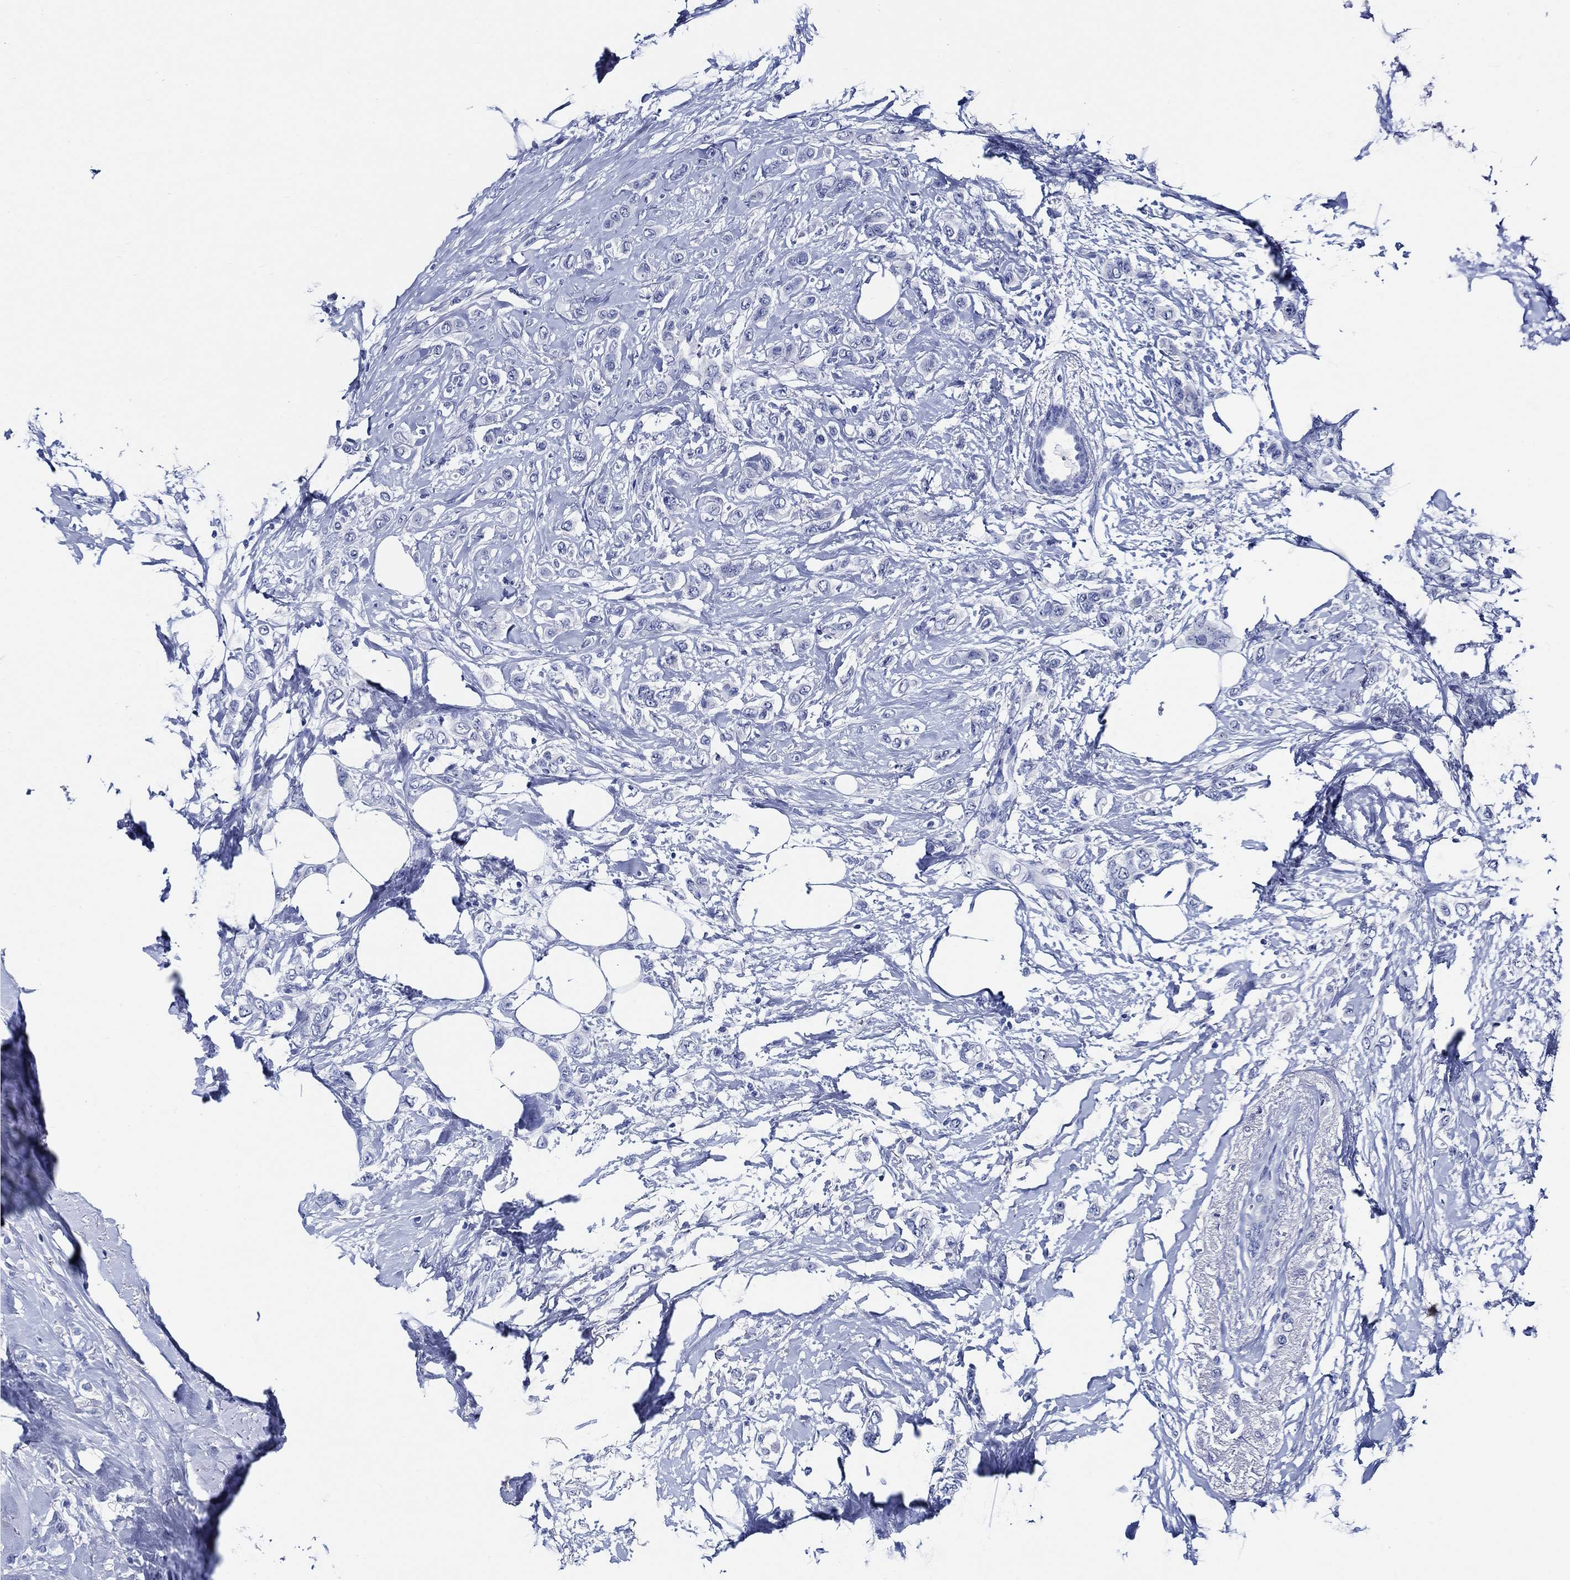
{"staining": {"intensity": "negative", "quantity": "none", "location": "none"}, "tissue": "breast cancer", "cell_type": "Tumor cells", "image_type": "cancer", "snomed": [{"axis": "morphology", "description": "Lobular carcinoma"}, {"axis": "topography", "description": "Breast"}], "caption": "Immunohistochemistry micrograph of neoplastic tissue: human breast cancer (lobular carcinoma) stained with DAB shows no significant protein positivity in tumor cells.", "gene": "WDR62", "patient": {"sex": "female", "age": 66}}